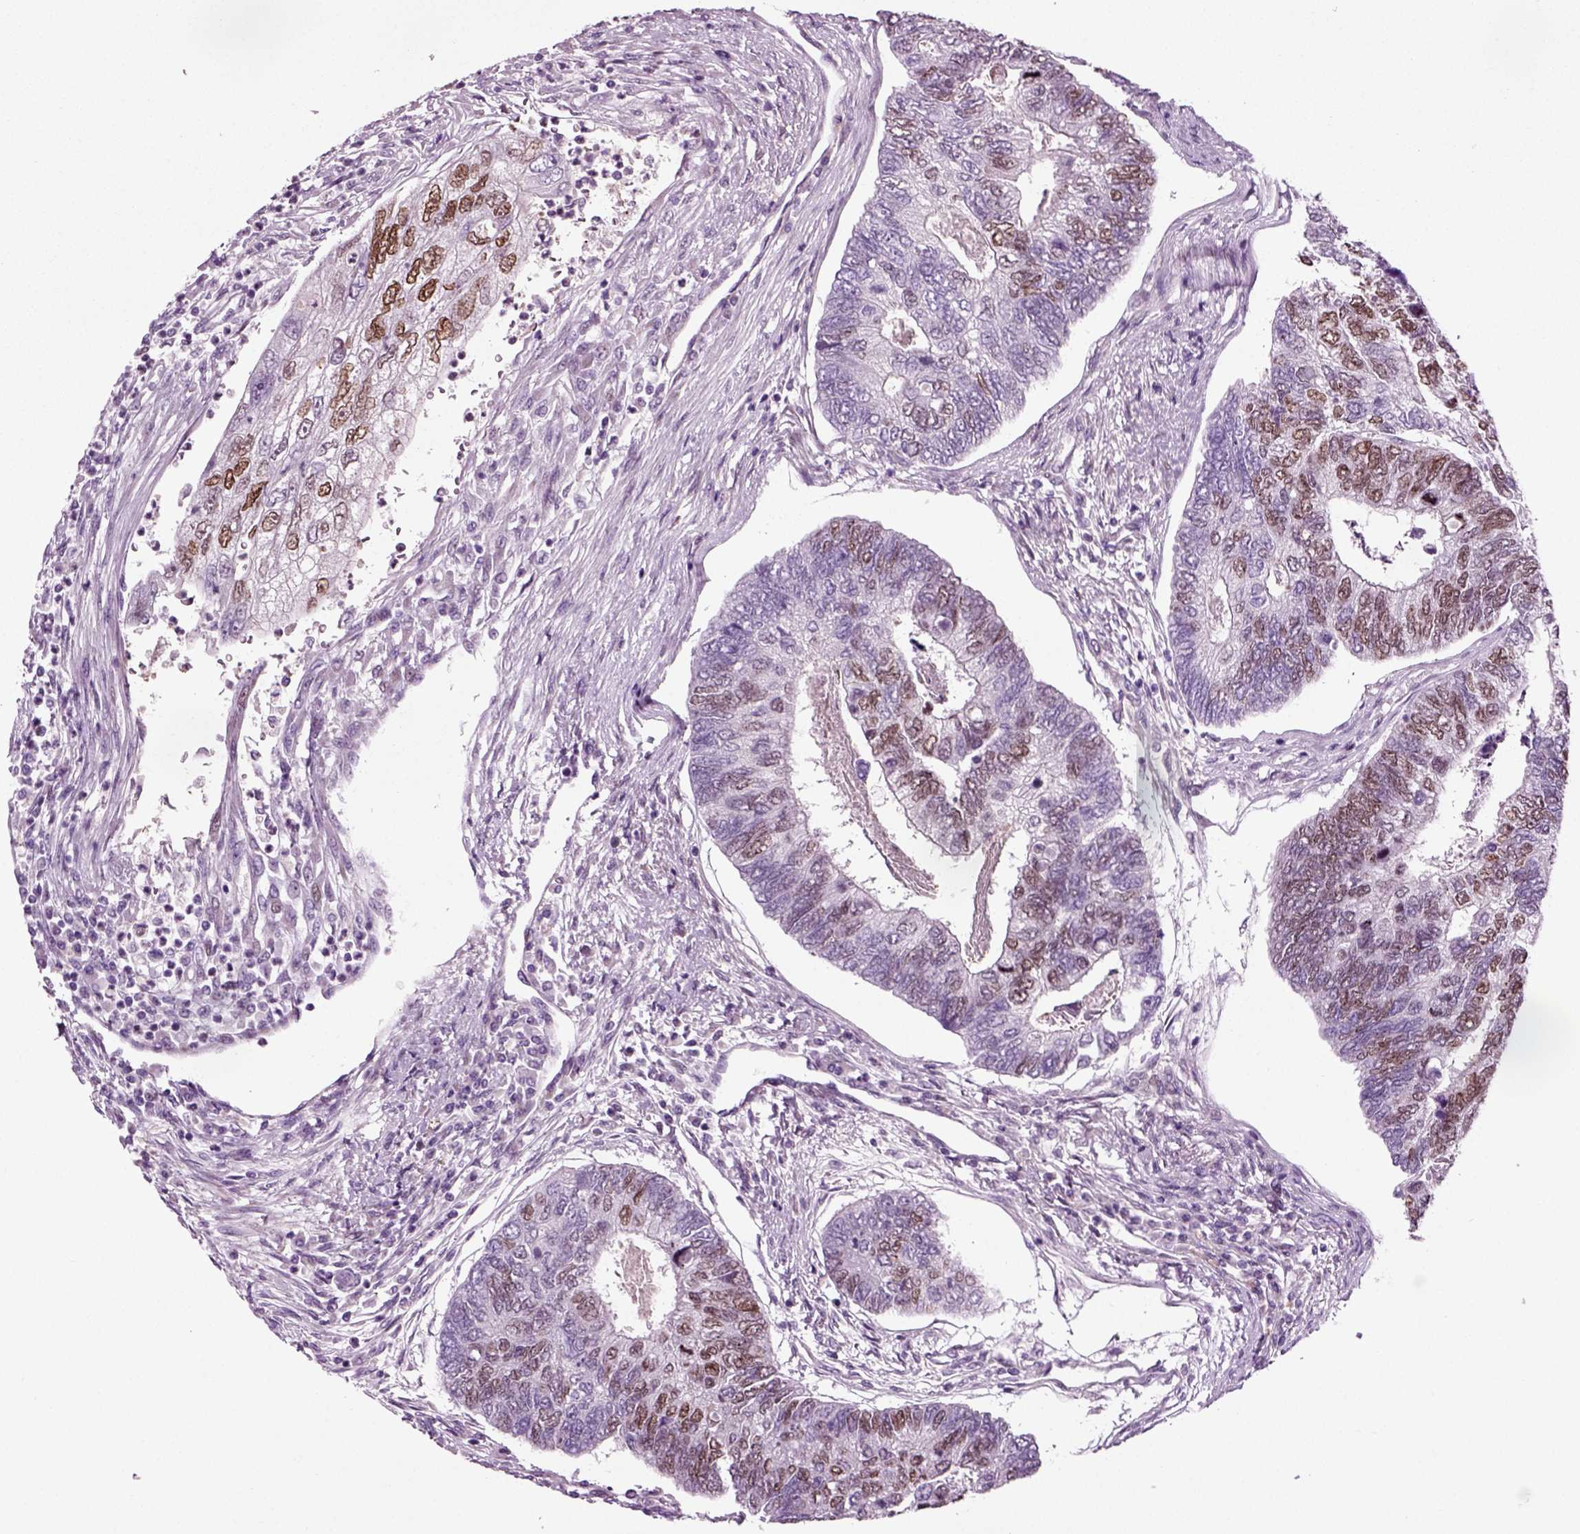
{"staining": {"intensity": "strong", "quantity": "<25%", "location": "nuclear"}, "tissue": "colorectal cancer", "cell_type": "Tumor cells", "image_type": "cancer", "snomed": [{"axis": "morphology", "description": "Adenocarcinoma, NOS"}, {"axis": "topography", "description": "Colon"}], "caption": "Colorectal cancer (adenocarcinoma) stained with immunohistochemistry (IHC) demonstrates strong nuclear expression in about <25% of tumor cells.", "gene": "ARID3A", "patient": {"sex": "female", "age": 67}}